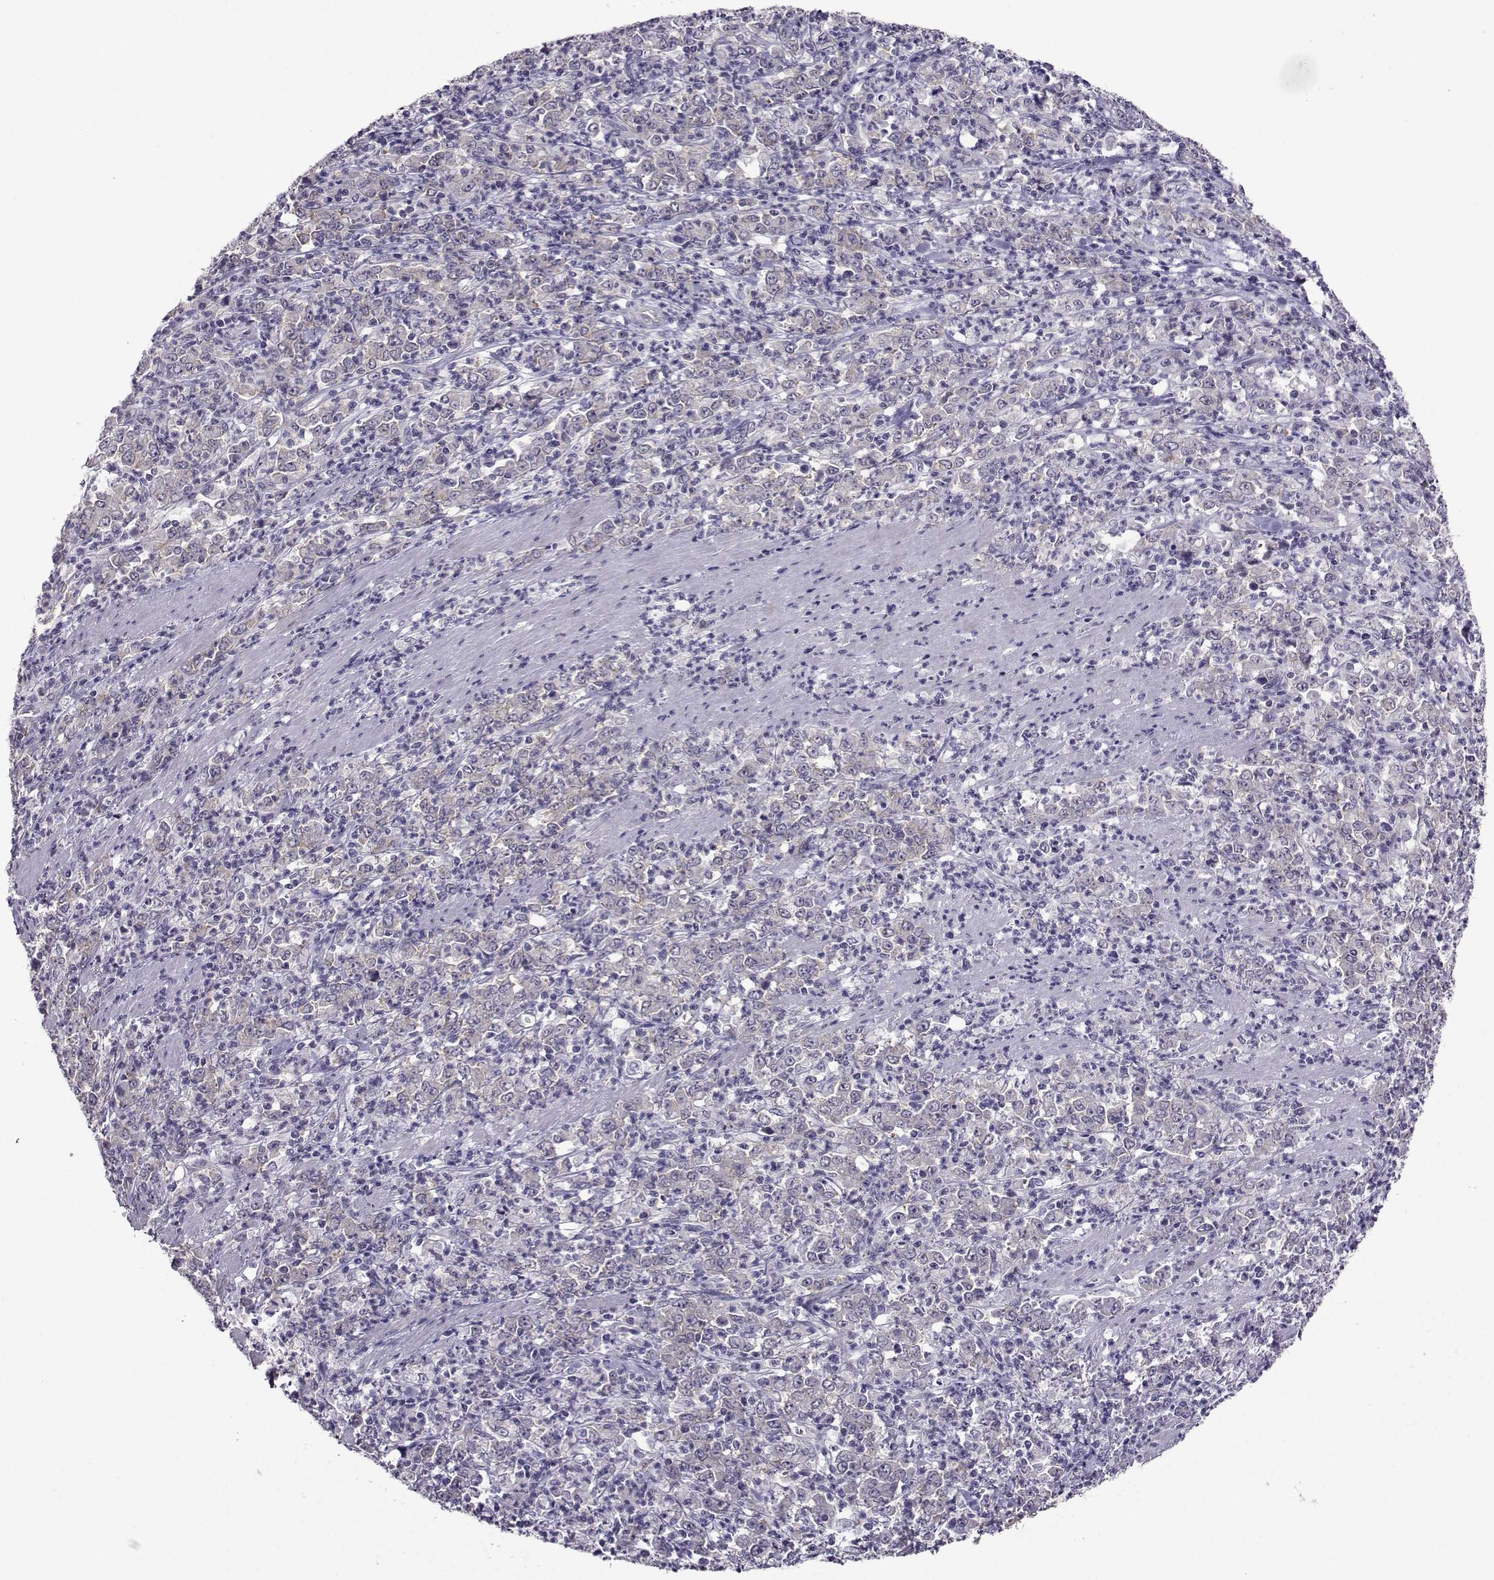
{"staining": {"intensity": "negative", "quantity": "none", "location": "none"}, "tissue": "stomach cancer", "cell_type": "Tumor cells", "image_type": "cancer", "snomed": [{"axis": "morphology", "description": "Adenocarcinoma, NOS"}, {"axis": "topography", "description": "Stomach, lower"}], "caption": "A histopathology image of stomach cancer (adenocarcinoma) stained for a protein displays no brown staining in tumor cells.", "gene": "DDX20", "patient": {"sex": "female", "age": 71}}